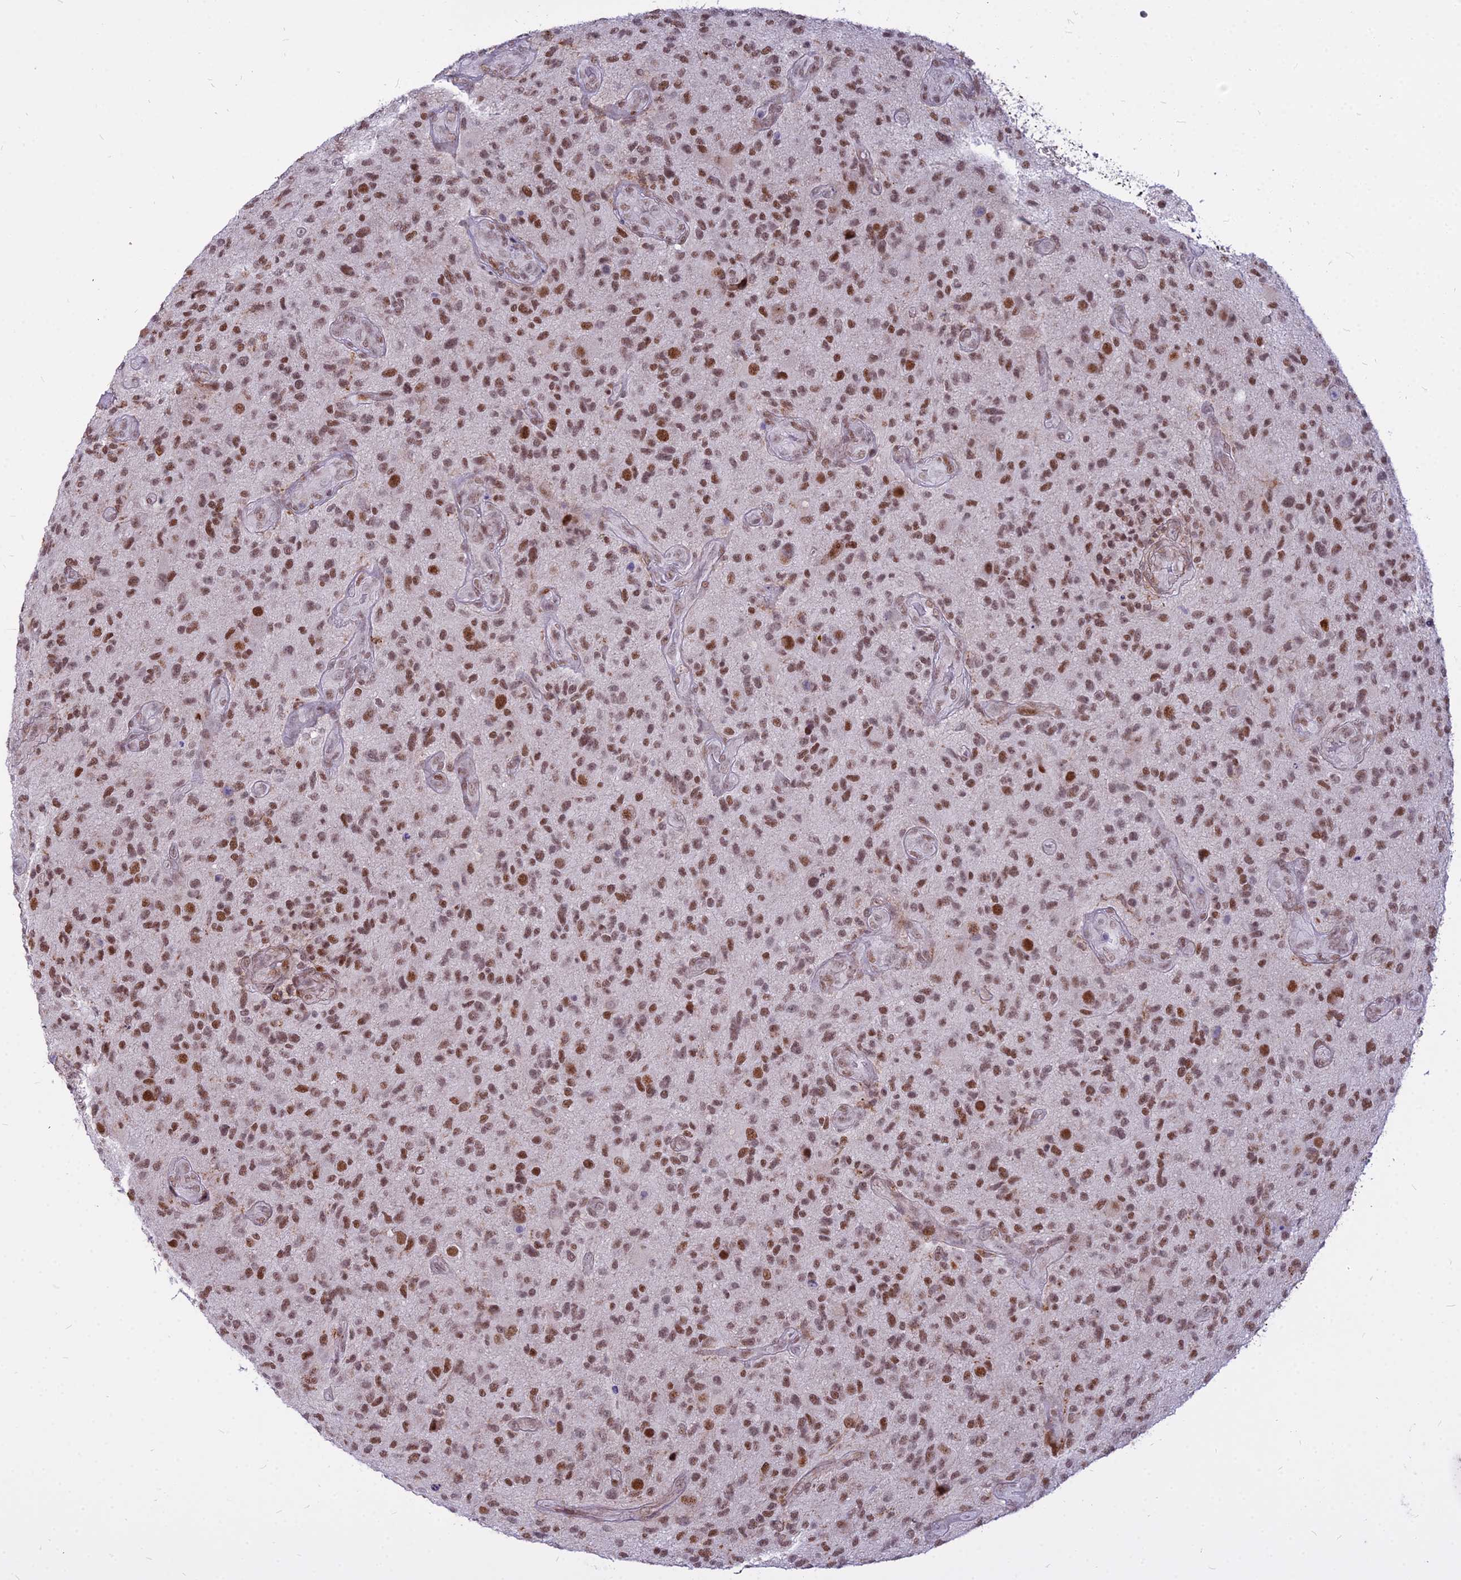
{"staining": {"intensity": "moderate", "quantity": ">75%", "location": "nuclear"}, "tissue": "glioma", "cell_type": "Tumor cells", "image_type": "cancer", "snomed": [{"axis": "morphology", "description": "Glioma, malignant, High grade"}, {"axis": "topography", "description": "Brain"}], "caption": "Immunohistochemistry (IHC) histopathology image of neoplastic tissue: glioma stained using immunohistochemistry exhibits medium levels of moderate protein expression localized specifically in the nuclear of tumor cells, appearing as a nuclear brown color.", "gene": "ALG10", "patient": {"sex": "male", "age": 47}}